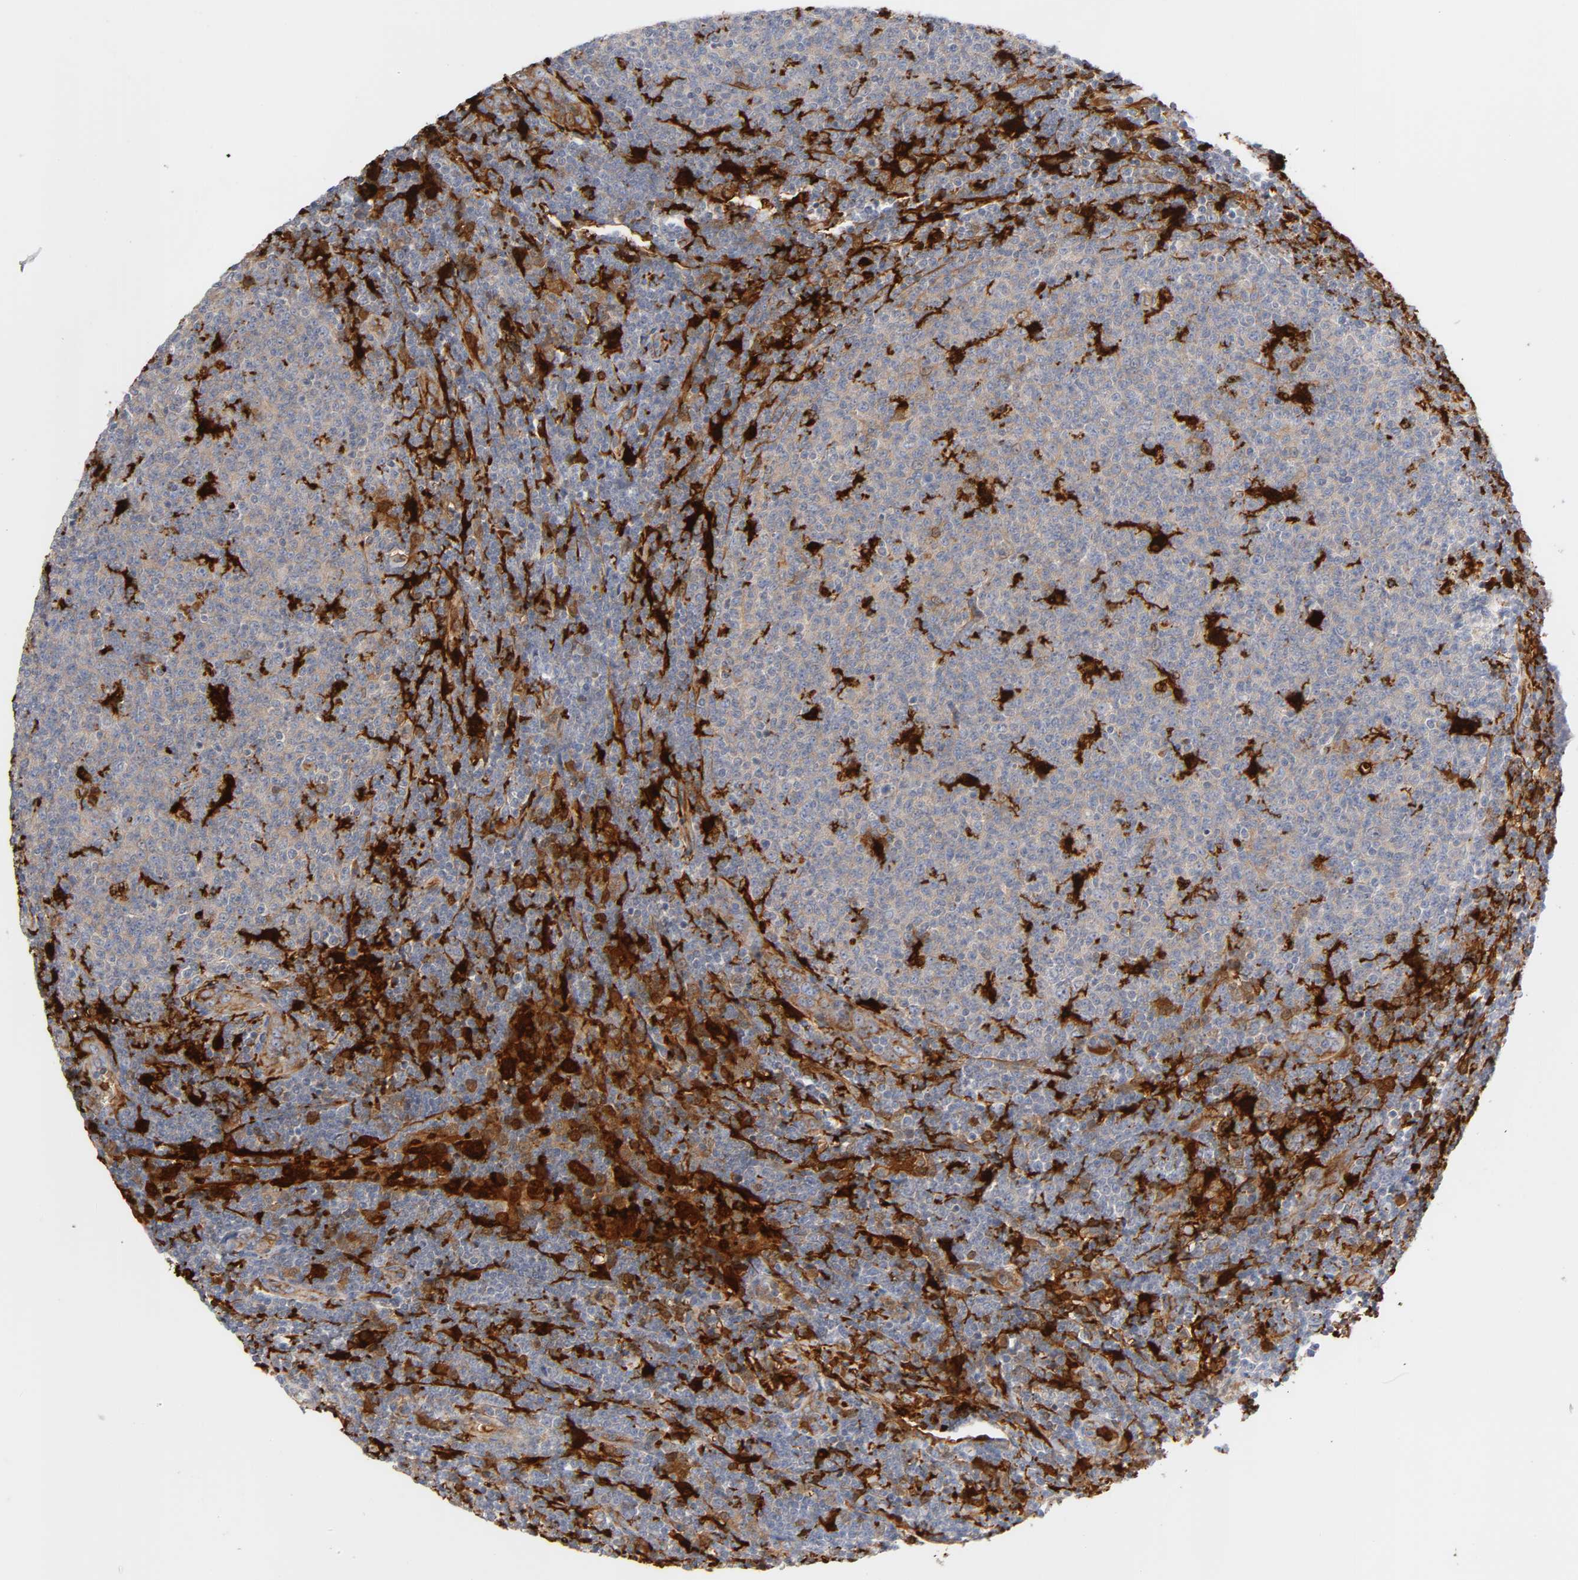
{"staining": {"intensity": "weak", "quantity": ">75%", "location": "cytoplasmic/membranous"}, "tissue": "lymphoma", "cell_type": "Tumor cells", "image_type": "cancer", "snomed": [{"axis": "morphology", "description": "Malignant lymphoma, non-Hodgkin's type, Low grade"}, {"axis": "topography", "description": "Lymph node"}], "caption": "Human lymphoma stained with a protein marker demonstrates weak staining in tumor cells.", "gene": "IL18", "patient": {"sex": "male", "age": 66}}